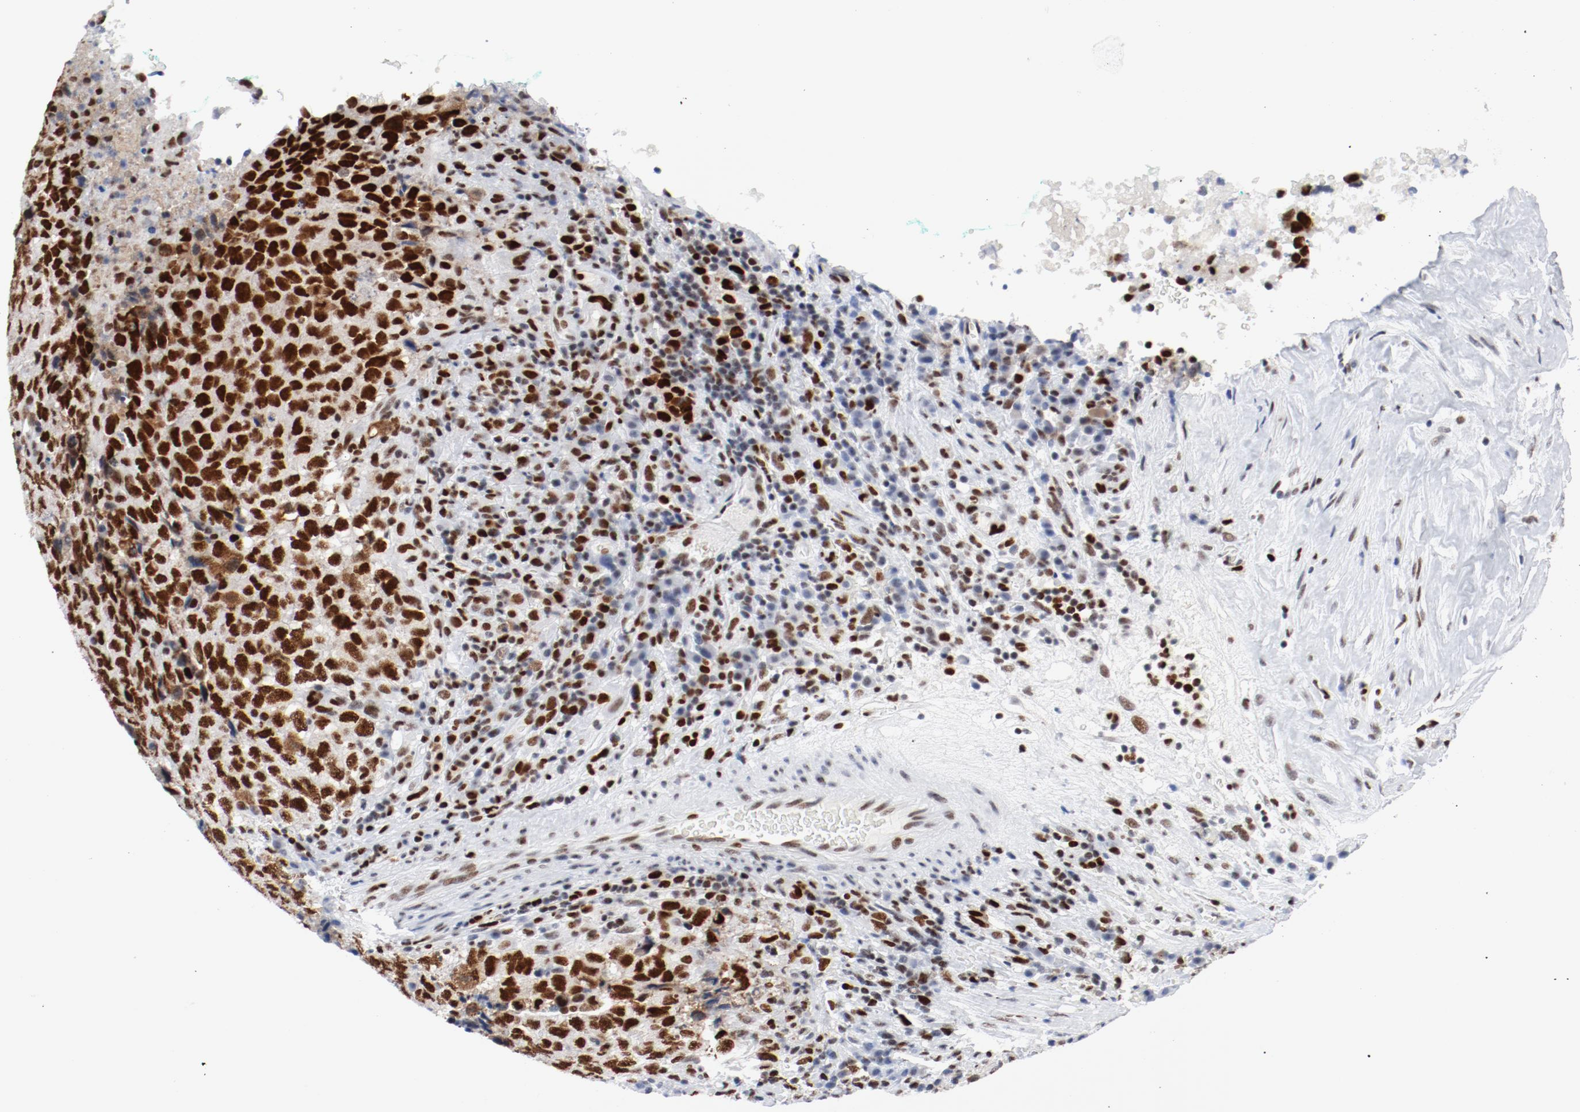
{"staining": {"intensity": "strong", "quantity": ">75%", "location": "nuclear"}, "tissue": "testis cancer", "cell_type": "Tumor cells", "image_type": "cancer", "snomed": [{"axis": "morphology", "description": "Necrosis, NOS"}, {"axis": "morphology", "description": "Carcinoma, Embryonal, NOS"}, {"axis": "topography", "description": "Testis"}], "caption": "Immunohistochemistry histopathology image of testis embryonal carcinoma stained for a protein (brown), which demonstrates high levels of strong nuclear expression in about >75% of tumor cells.", "gene": "POLD1", "patient": {"sex": "male", "age": 19}}